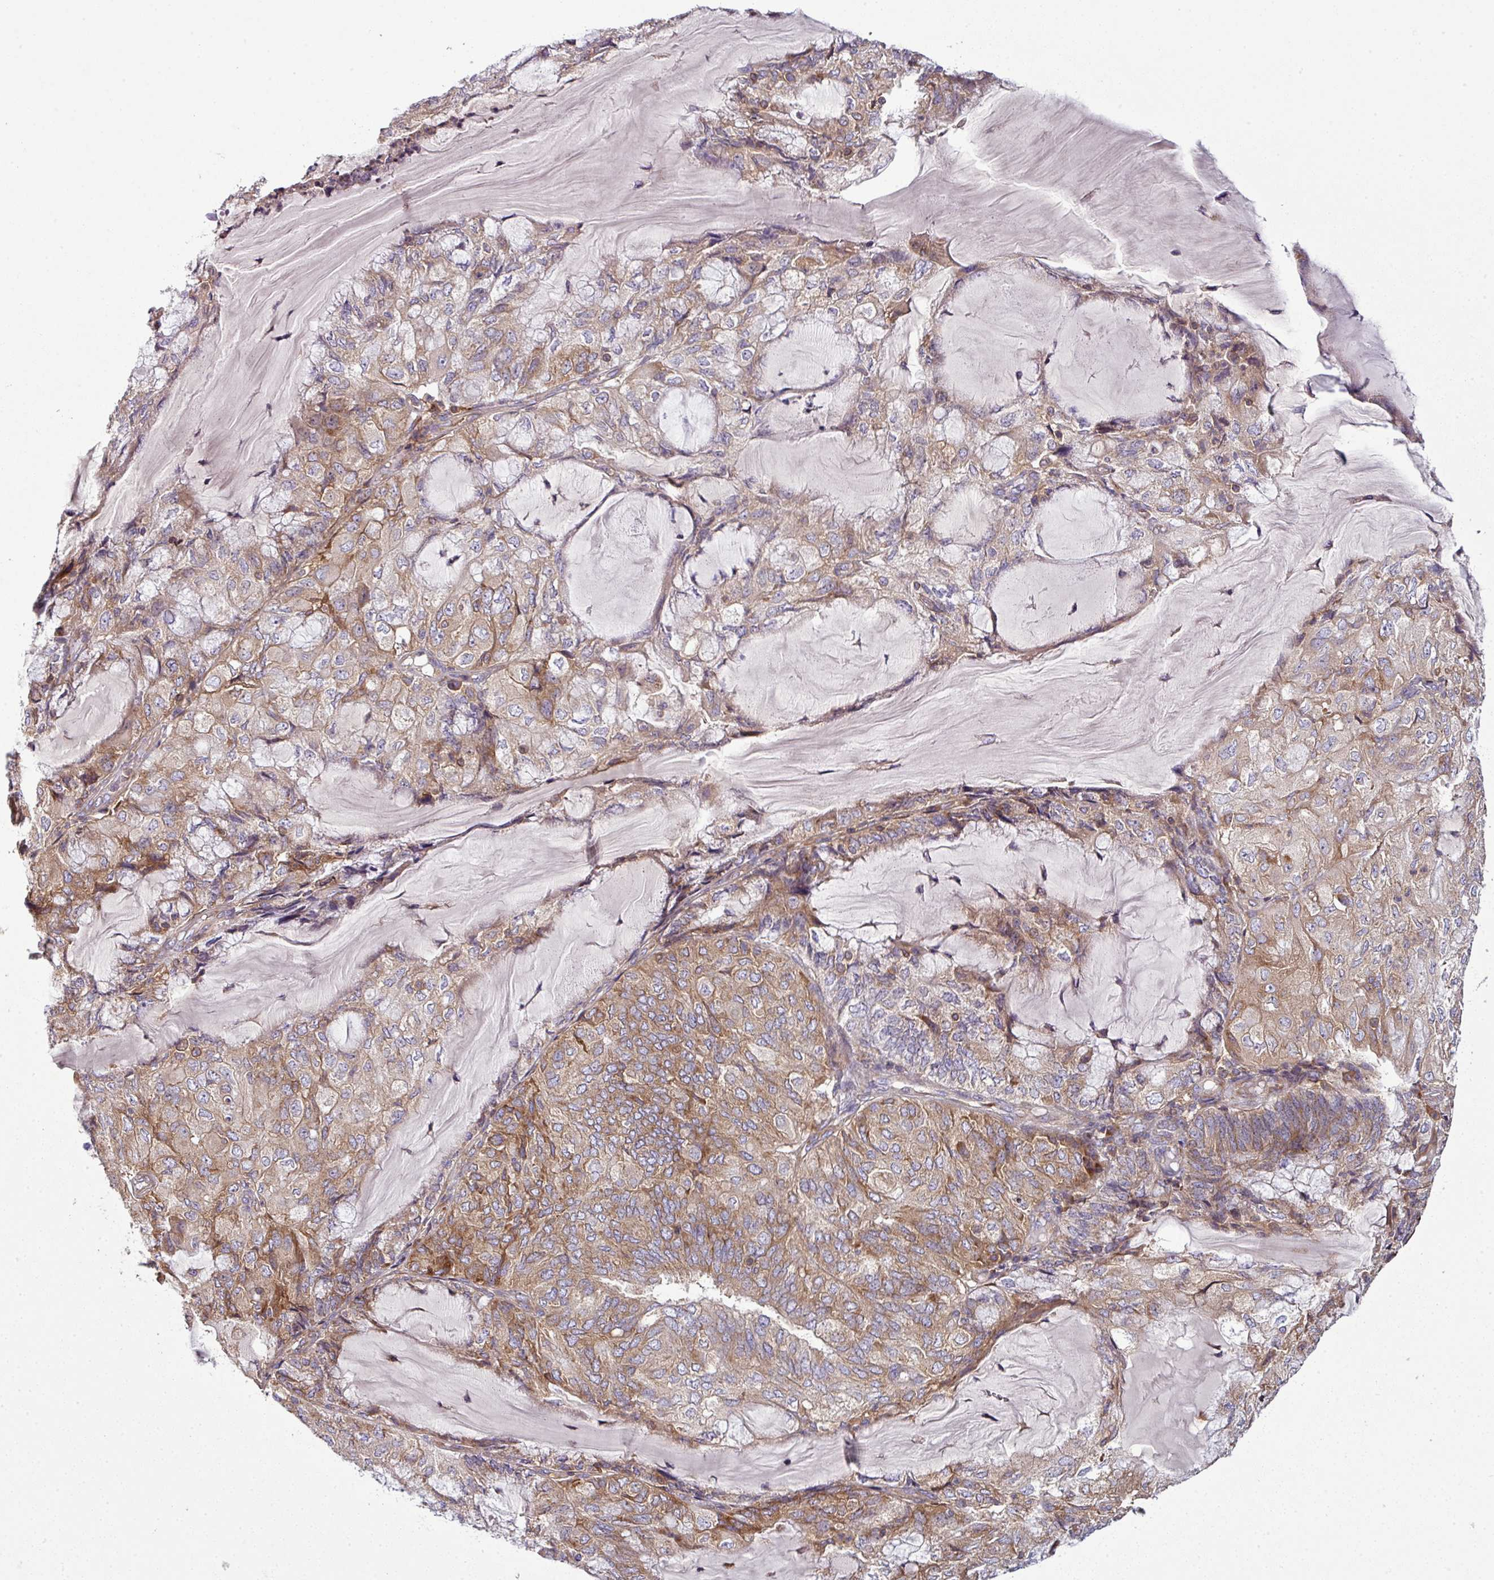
{"staining": {"intensity": "moderate", "quantity": "25%-75%", "location": "cytoplasmic/membranous"}, "tissue": "endometrial cancer", "cell_type": "Tumor cells", "image_type": "cancer", "snomed": [{"axis": "morphology", "description": "Adenocarcinoma, NOS"}, {"axis": "topography", "description": "Endometrium"}], "caption": "Human endometrial adenocarcinoma stained with a protein marker displays moderate staining in tumor cells.", "gene": "LRRC74B", "patient": {"sex": "female", "age": 81}}